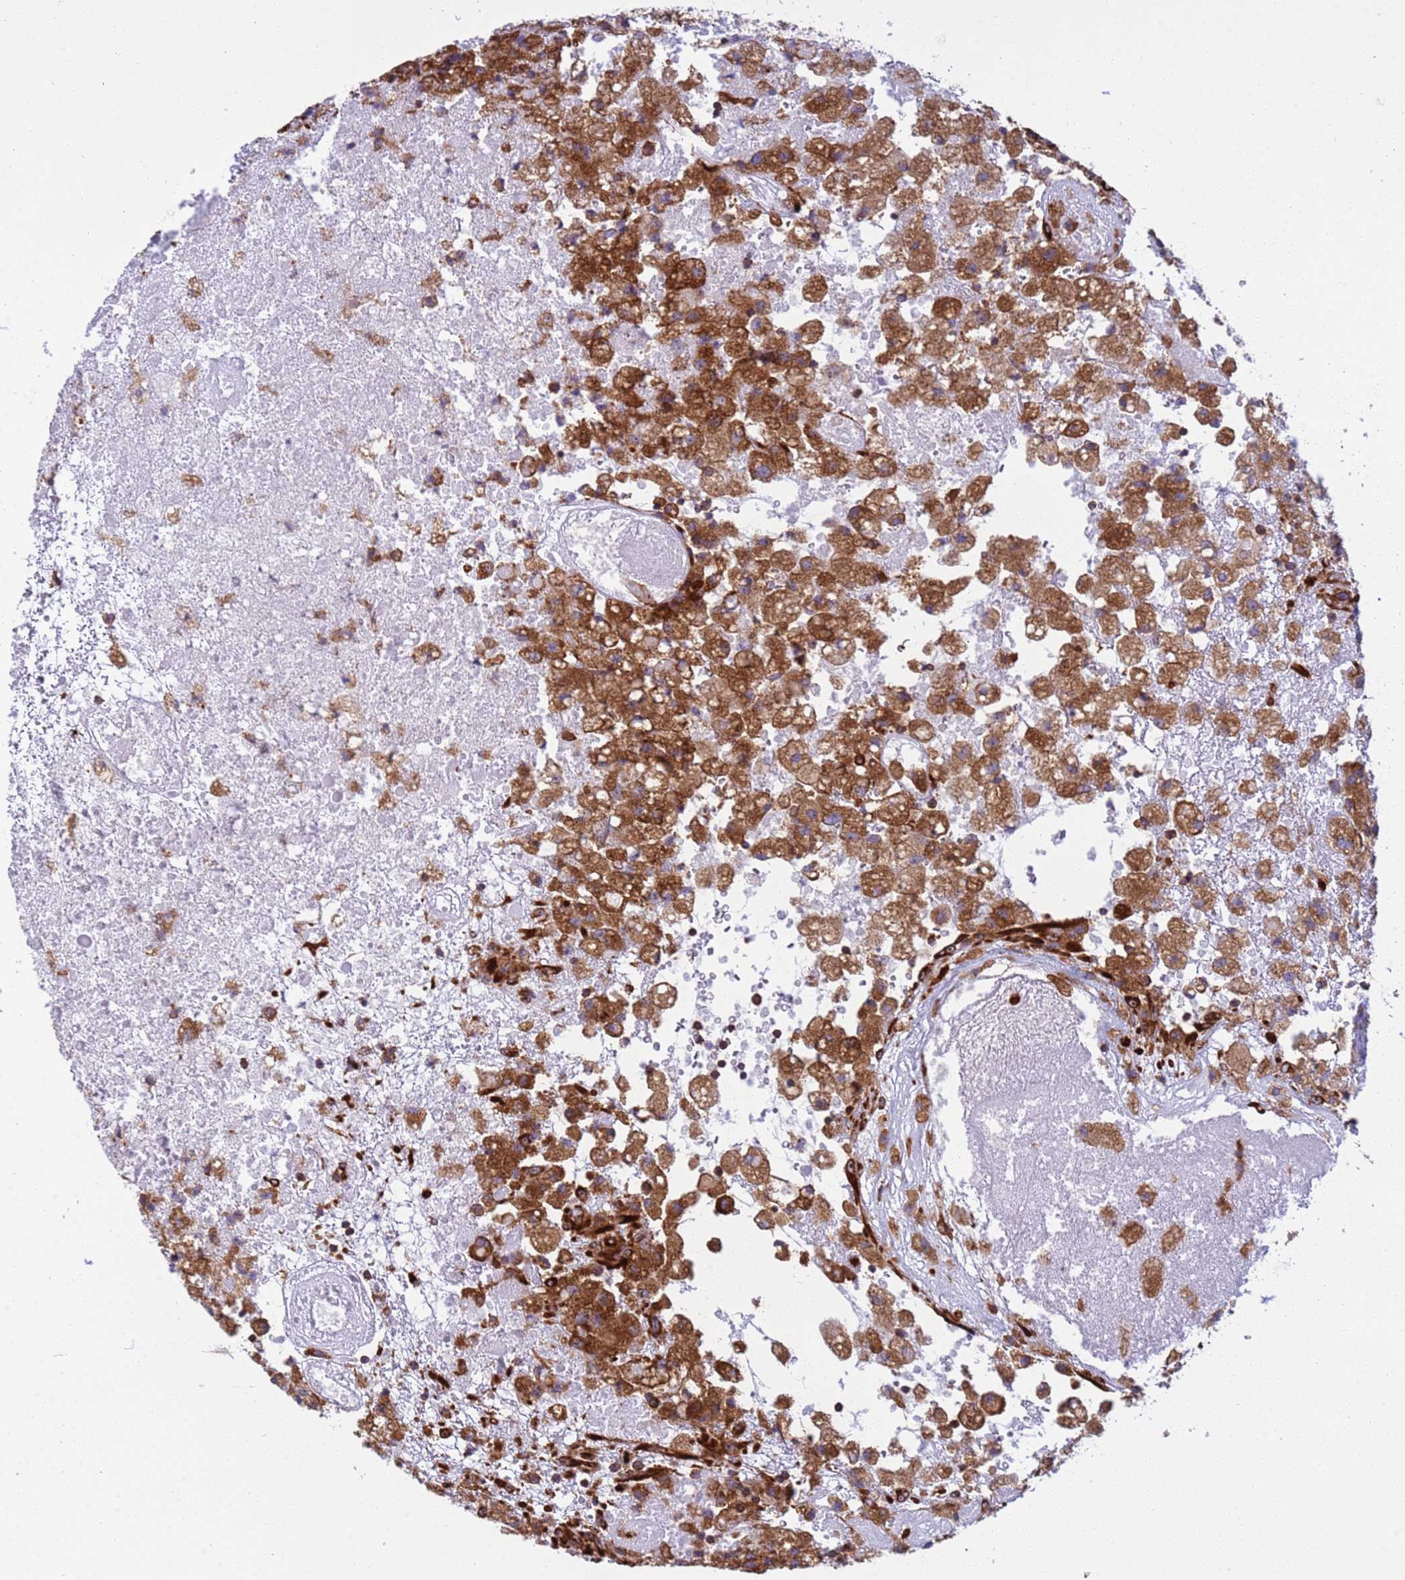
{"staining": {"intensity": "strong", "quantity": ">75%", "location": "cytoplasmic/membranous"}, "tissue": "glioma", "cell_type": "Tumor cells", "image_type": "cancer", "snomed": [{"axis": "morphology", "description": "Glioma, malignant, High grade"}, {"axis": "topography", "description": "Brain"}], "caption": "The micrograph displays a brown stain indicating the presence of a protein in the cytoplasmic/membranous of tumor cells in malignant glioma (high-grade).", "gene": "RPL36", "patient": {"sex": "male", "age": 76}}